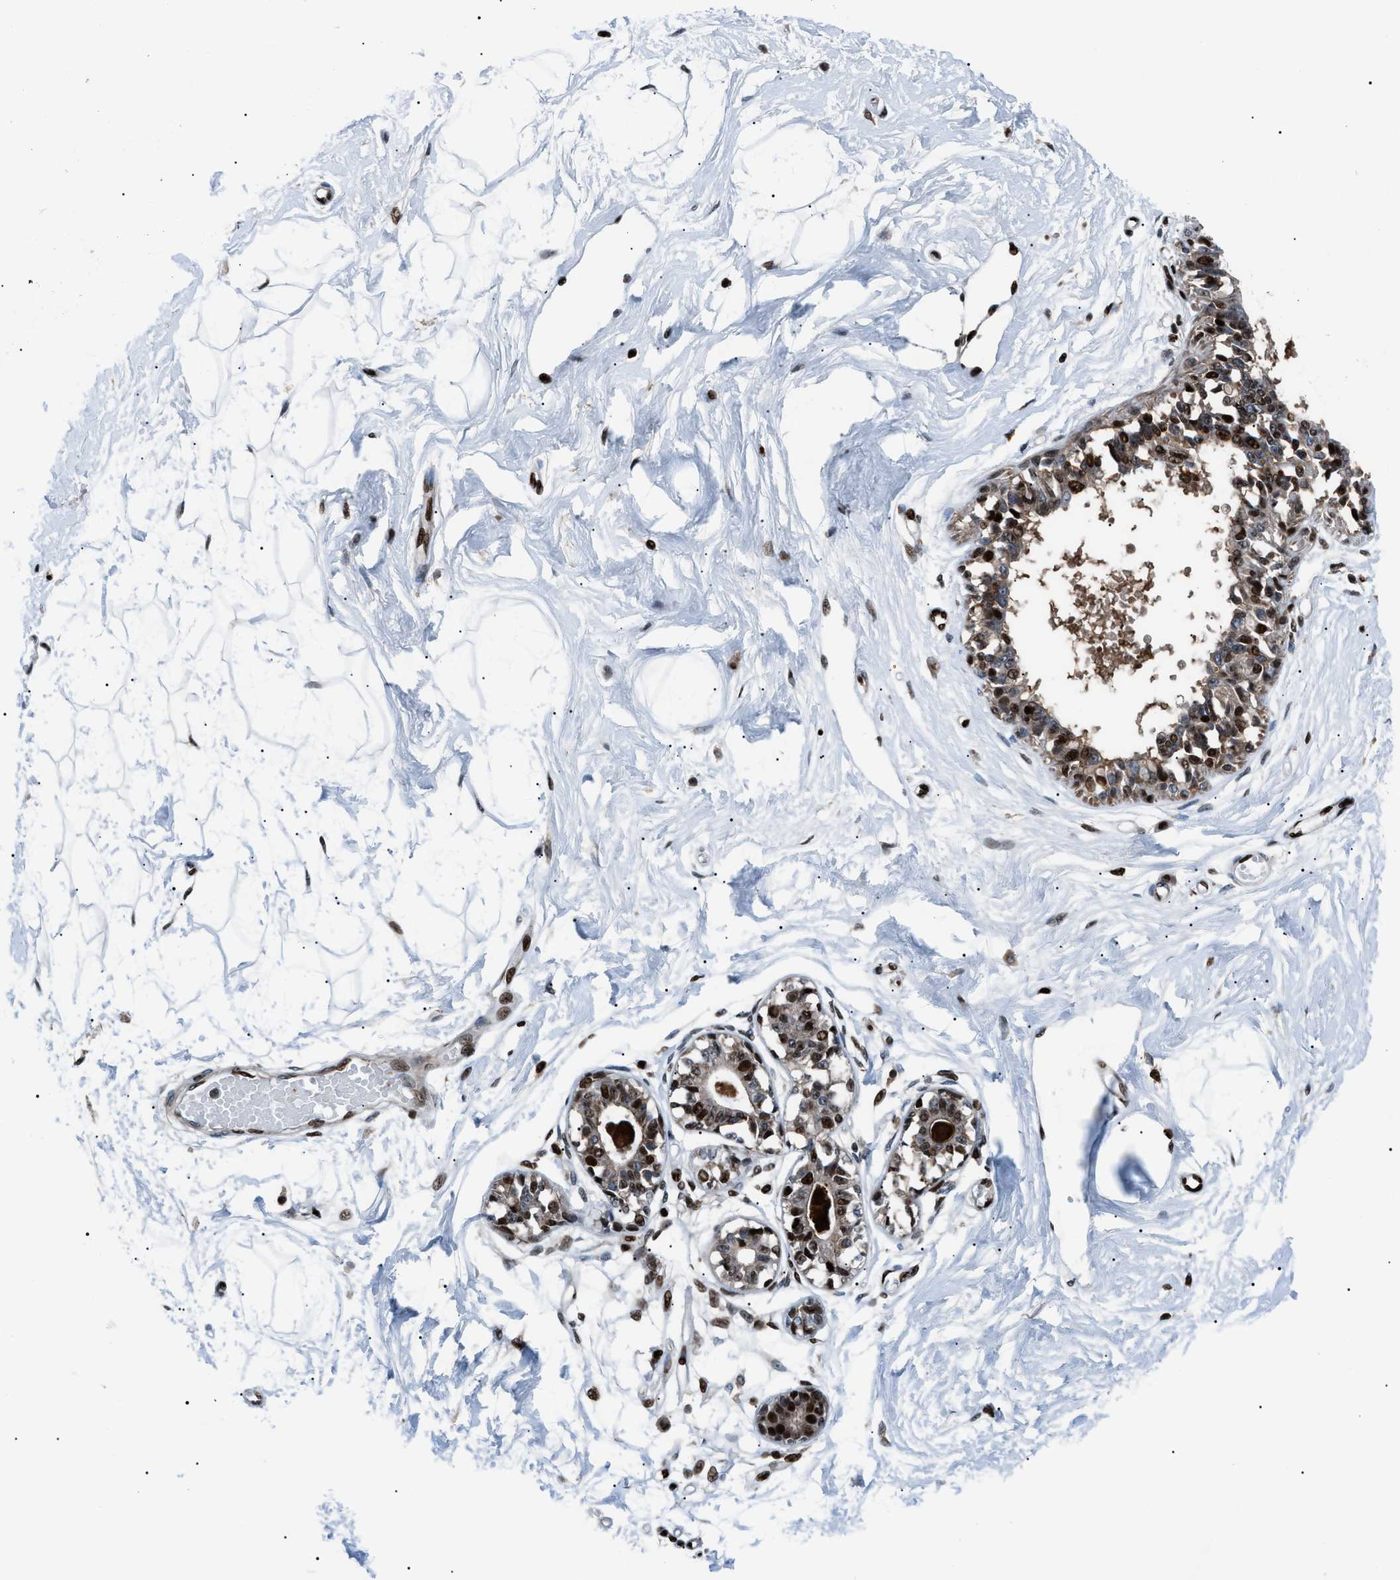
{"staining": {"intensity": "strong", "quantity": ">75%", "location": "nuclear"}, "tissue": "breast", "cell_type": "Adipocytes", "image_type": "normal", "snomed": [{"axis": "morphology", "description": "Normal tissue, NOS"}, {"axis": "topography", "description": "Breast"}], "caption": "Strong nuclear positivity for a protein is appreciated in about >75% of adipocytes of unremarkable breast using immunohistochemistry (IHC).", "gene": "PRKX", "patient": {"sex": "female", "age": 45}}